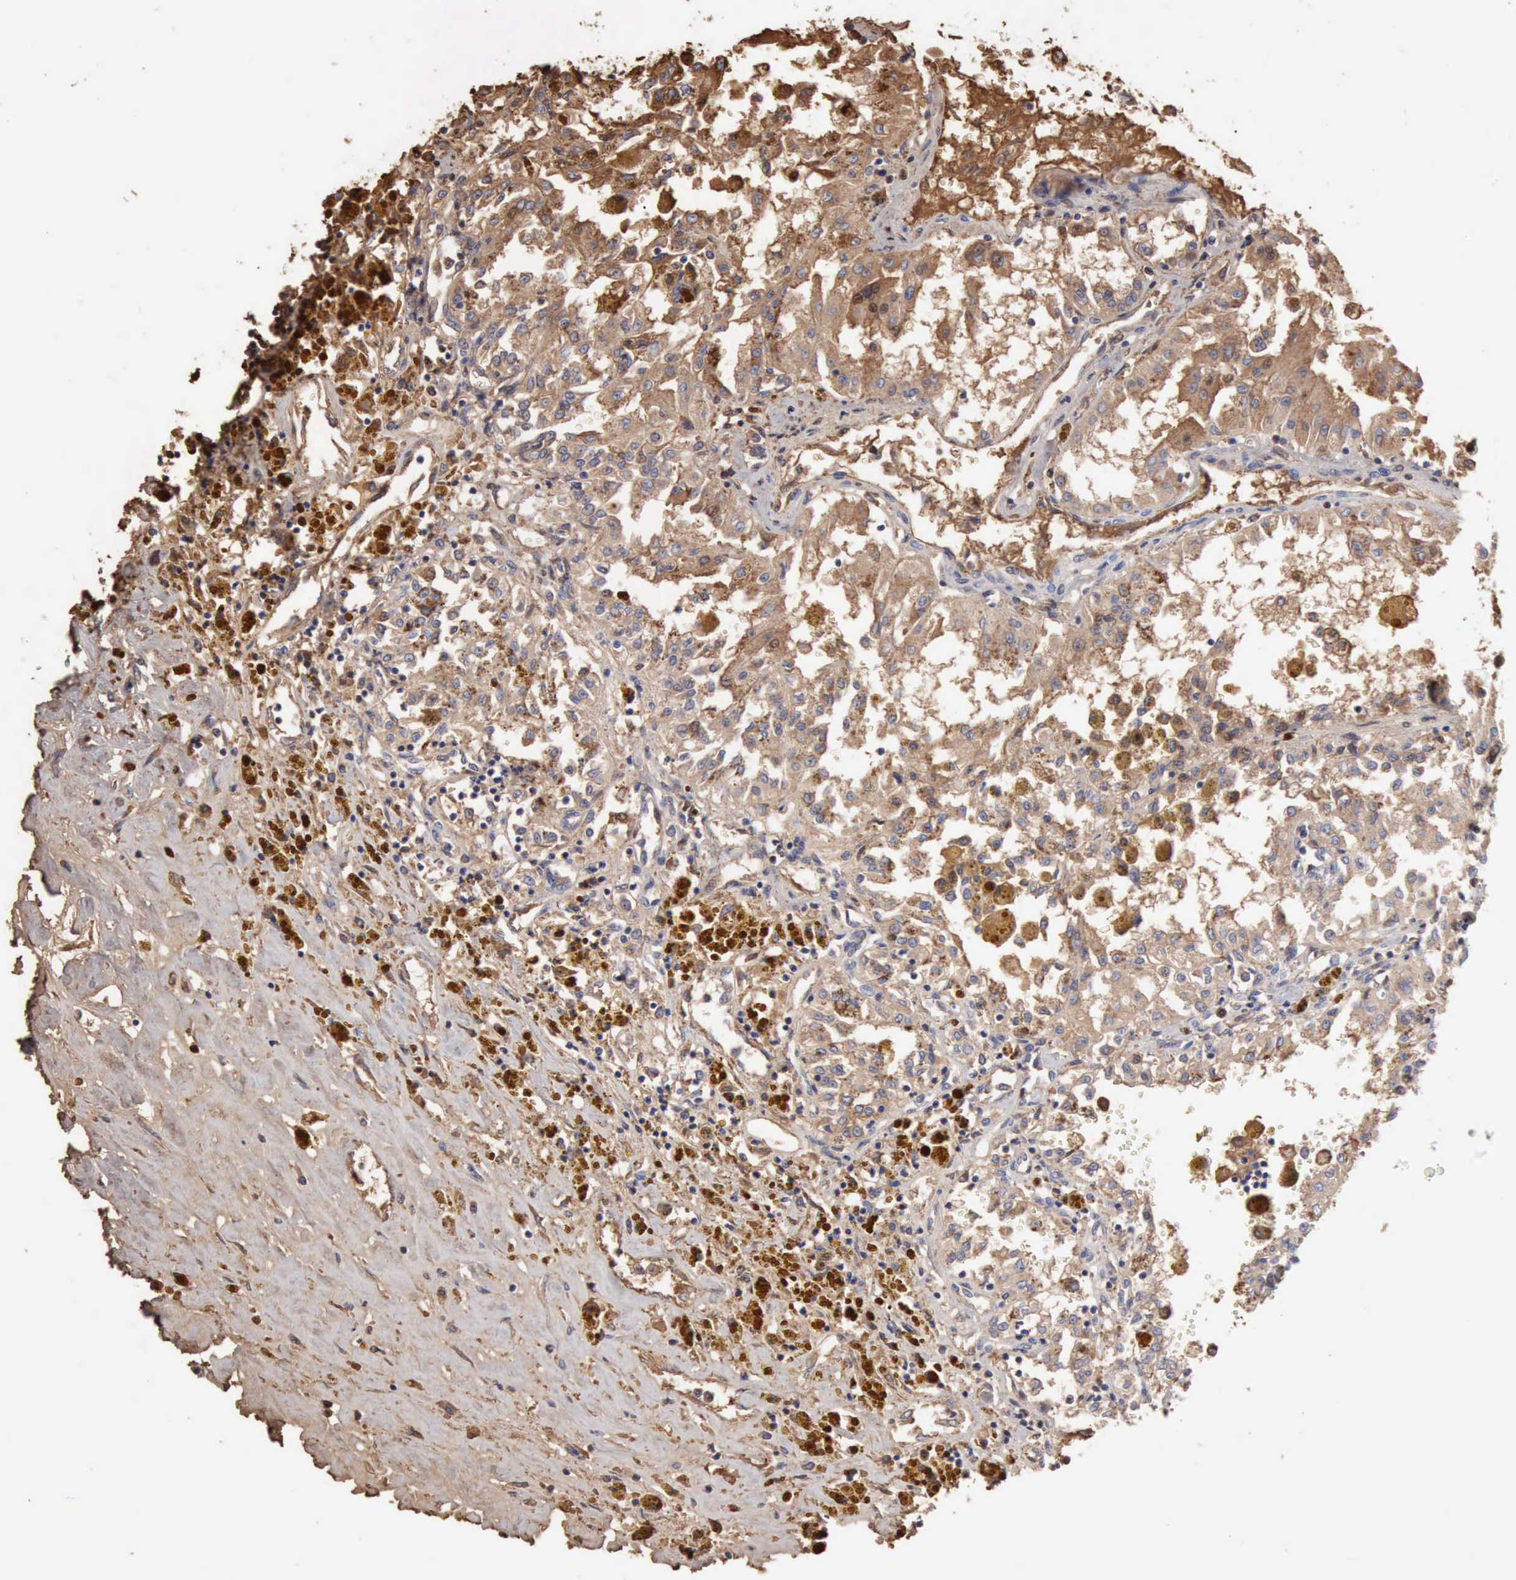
{"staining": {"intensity": "weak", "quantity": "25%-75%", "location": "cytoplasmic/membranous"}, "tissue": "renal cancer", "cell_type": "Tumor cells", "image_type": "cancer", "snomed": [{"axis": "morphology", "description": "Adenocarcinoma, NOS"}, {"axis": "topography", "description": "Kidney"}], "caption": "Tumor cells reveal low levels of weak cytoplasmic/membranous expression in about 25%-75% of cells in human adenocarcinoma (renal). Using DAB (brown) and hematoxylin (blue) stains, captured at high magnification using brightfield microscopy.", "gene": "SERPINA1", "patient": {"sex": "male", "age": 78}}